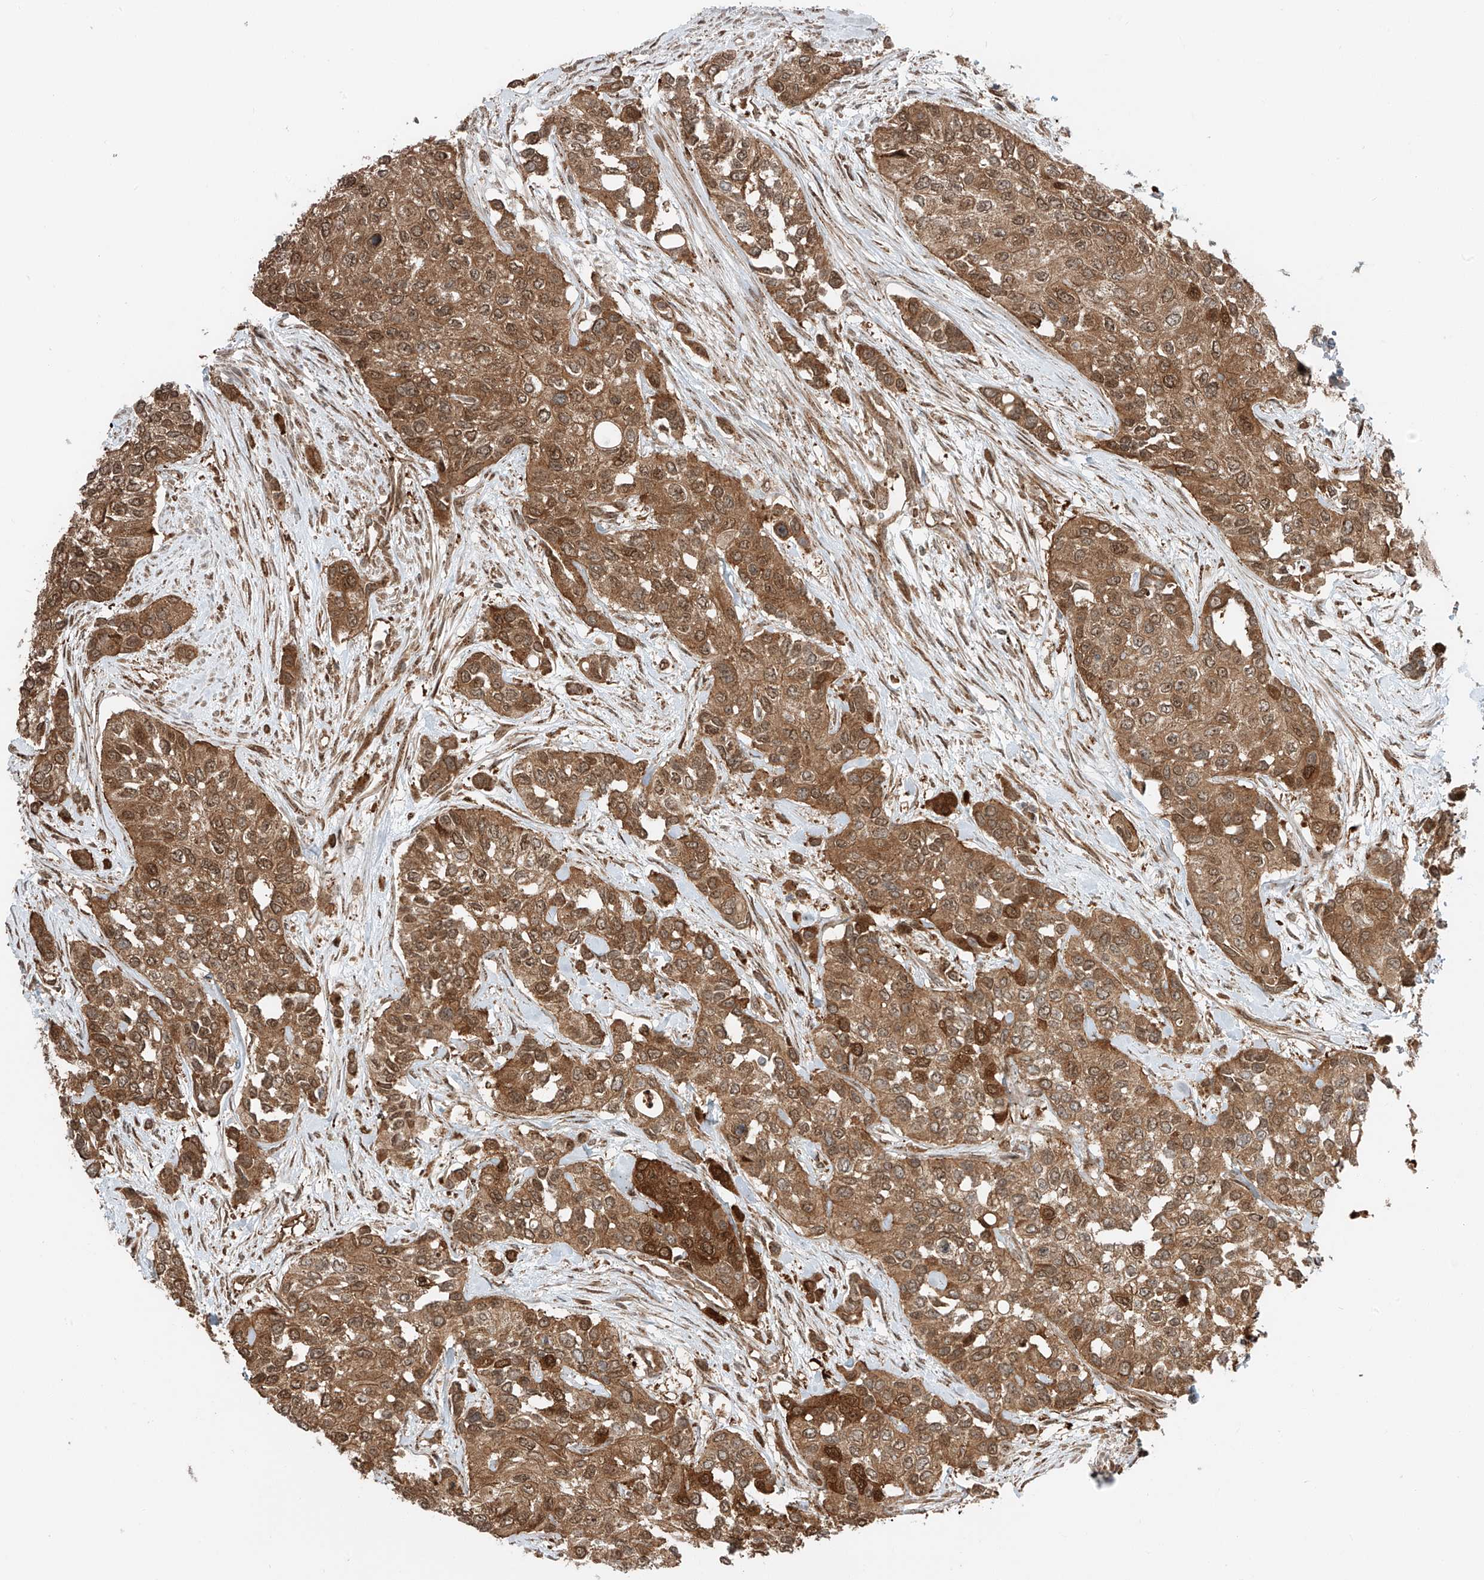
{"staining": {"intensity": "strong", "quantity": ">75%", "location": "cytoplasmic/membranous,nuclear"}, "tissue": "urothelial cancer", "cell_type": "Tumor cells", "image_type": "cancer", "snomed": [{"axis": "morphology", "description": "Normal tissue, NOS"}, {"axis": "morphology", "description": "Urothelial carcinoma, High grade"}, {"axis": "topography", "description": "Vascular tissue"}, {"axis": "topography", "description": "Urinary bladder"}], "caption": "Human urothelial cancer stained with a protein marker exhibits strong staining in tumor cells.", "gene": "USP48", "patient": {"sex": "female", "age": 56}}